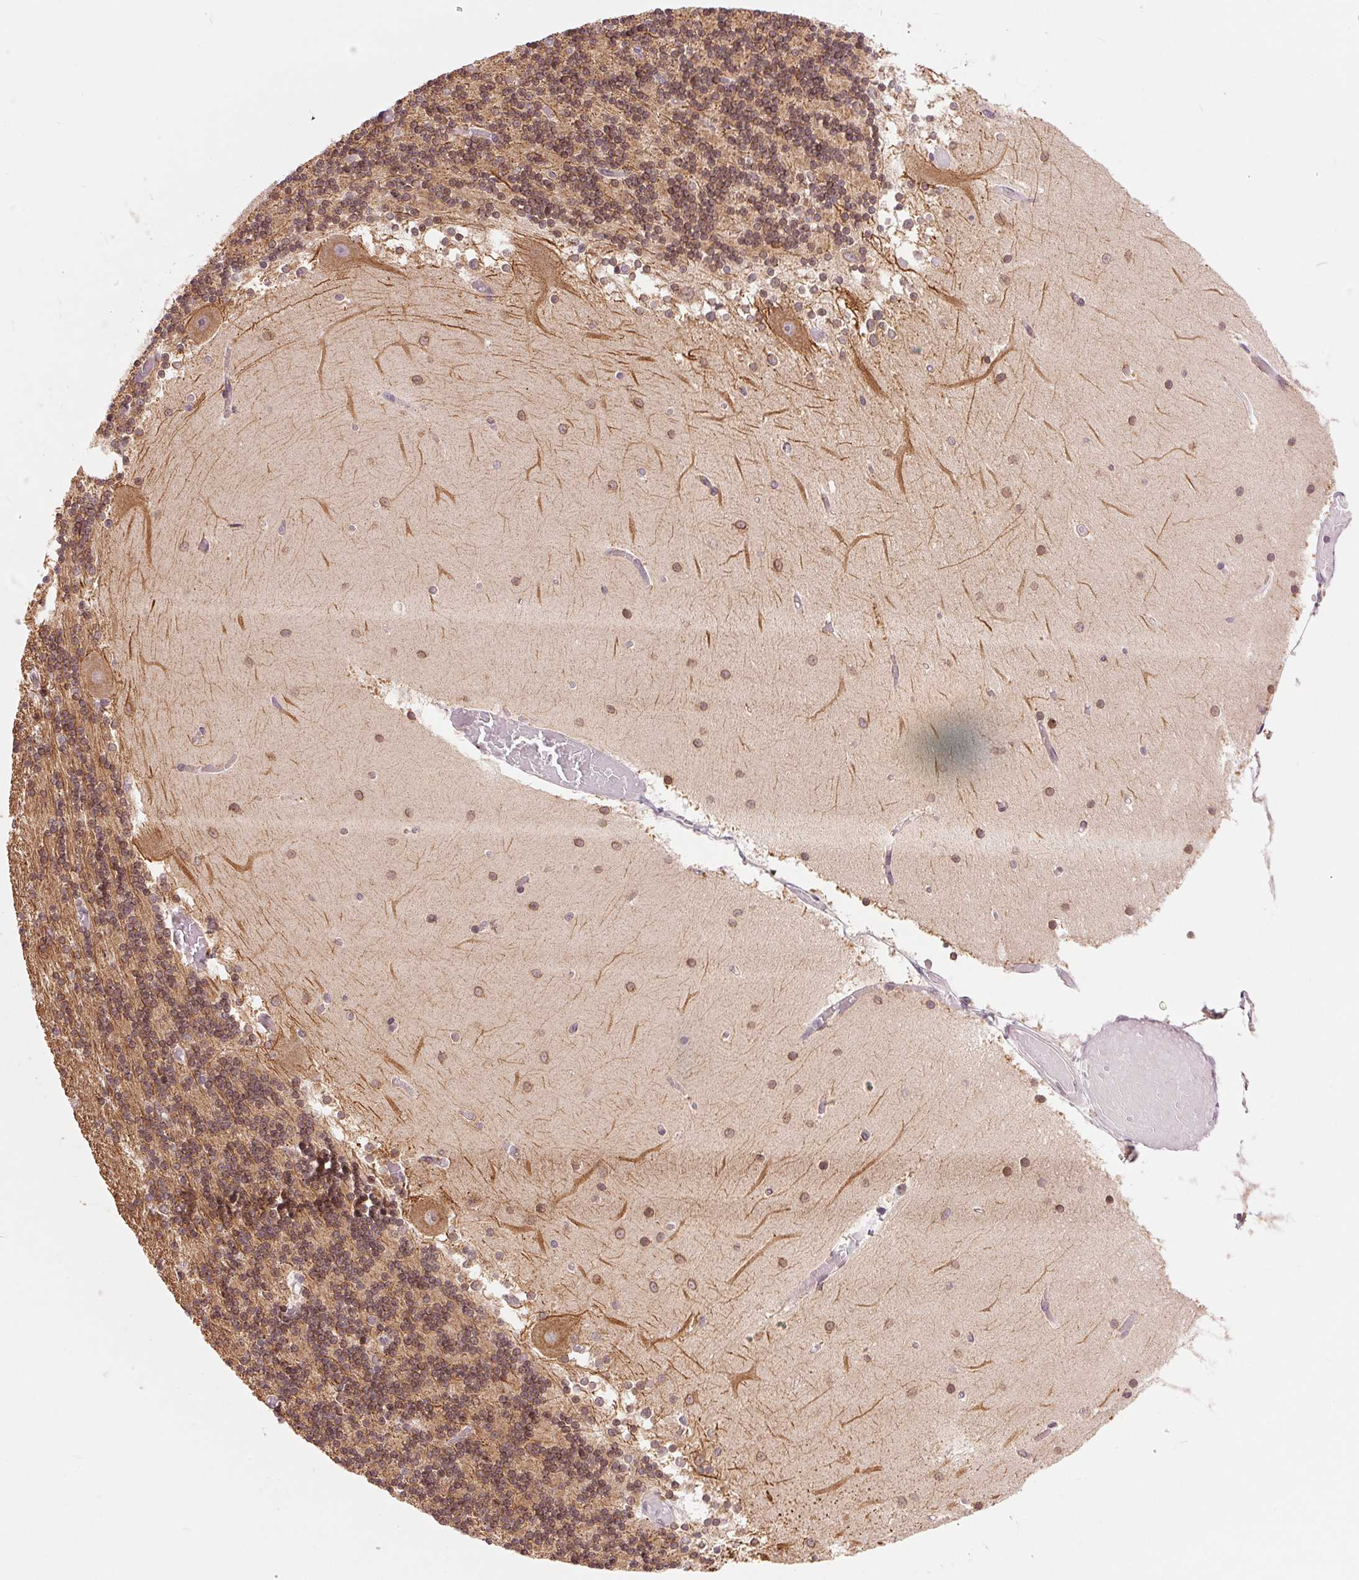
{"staining": {"intensity": "moderate", "quantity": ">75%", "location": "nuclear"}, "tissue": "cerebellum", "cell_type": "Cells in granular layer", "image_type": "normal", "snomed": [{"axis": "morphology", "description": "Normal tissue, NOS"}, {"axis": "topography", "description": "Cerebellum"}], "caption": "A high-resolution histopathology image shows IHC staining of normal cerebellum, which displays moderate nuclear expression in approximately >75% of cells in granular layer. (brown staining indicates protein expression, while blue staining denotes nuclei).", "gene": "TECR", "patient": {"sex": "female", "age": 28}}